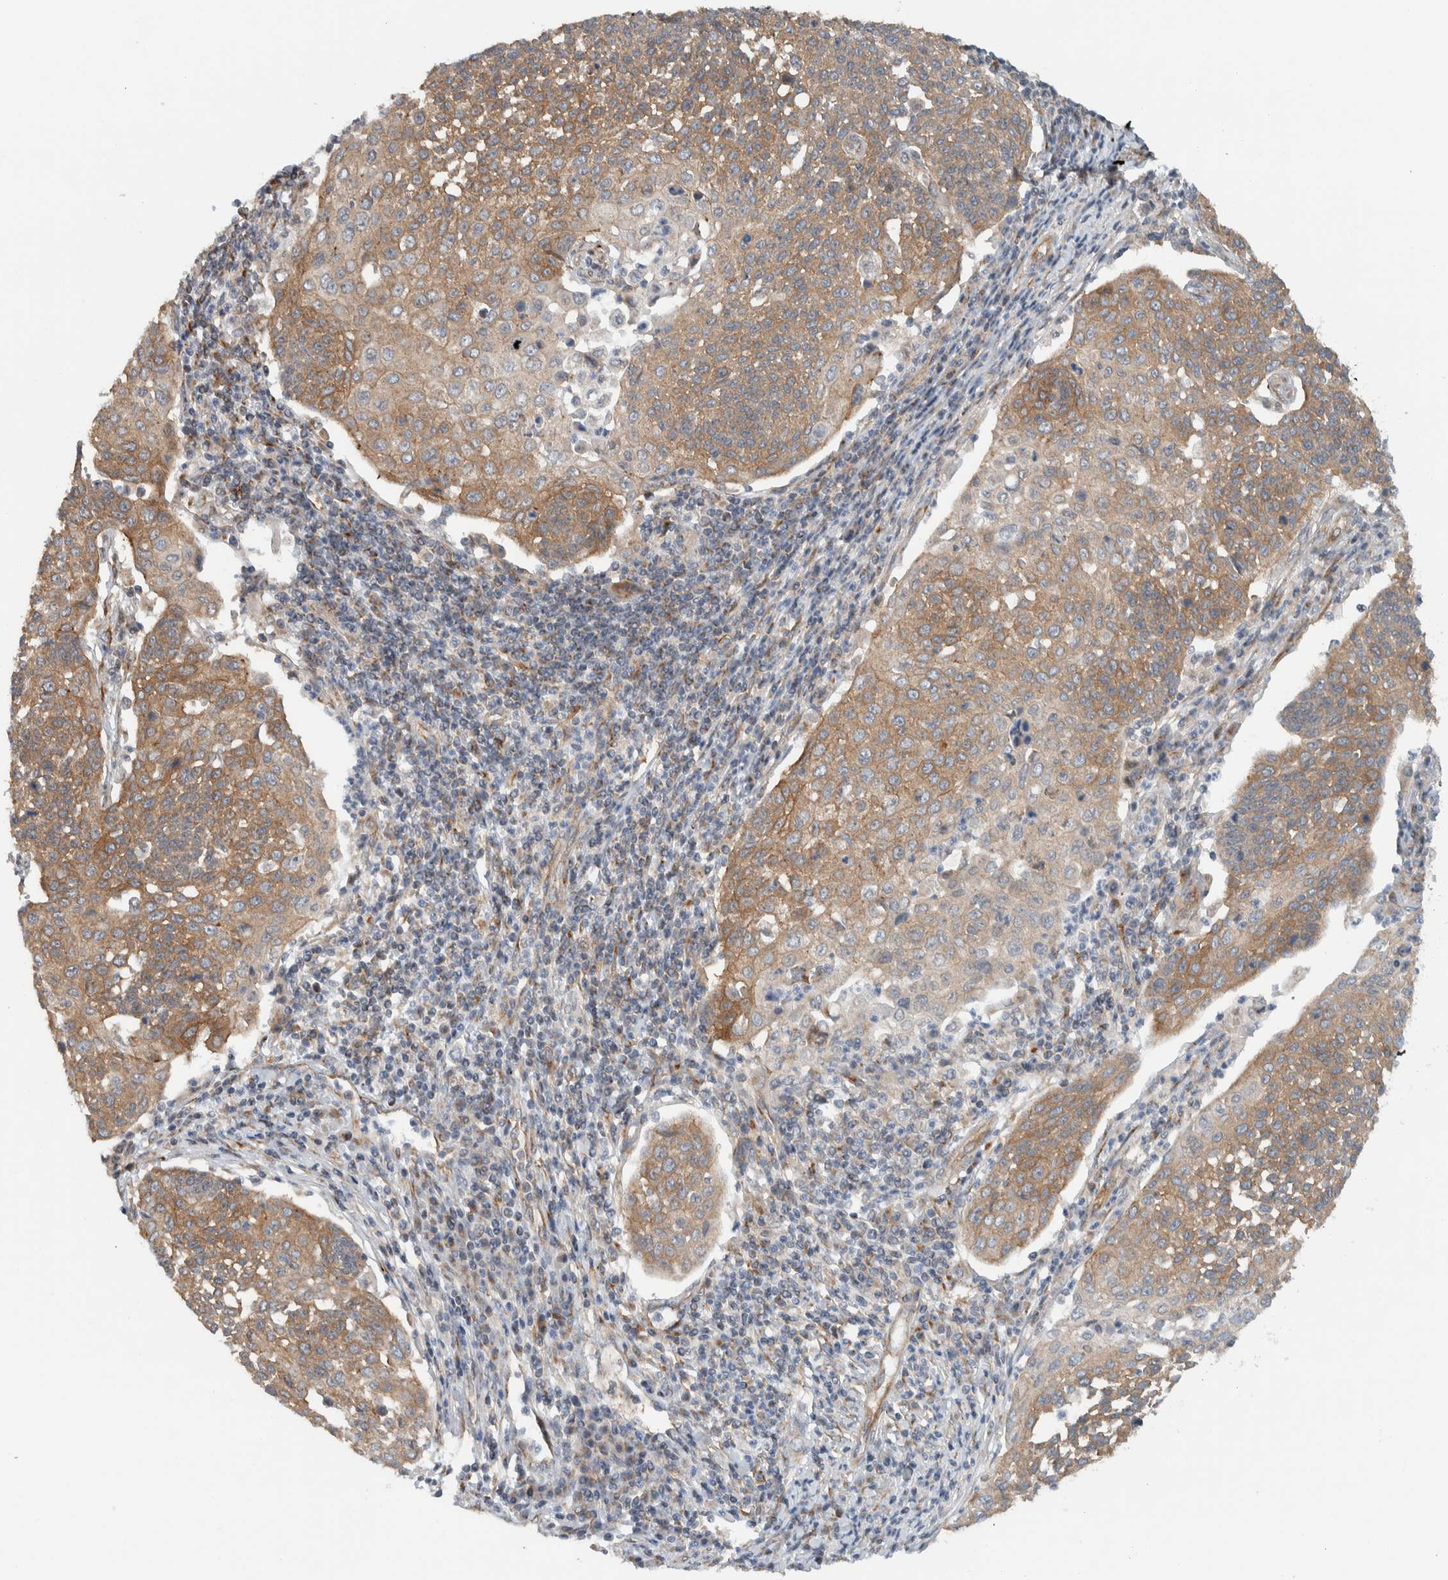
{"staining": {"intensity": "moderate", "quantity": ">75%", "location": "cytoplasmic/membranous"}, "tissue": "cervical cancer", "cell_type": "Tumor cells", "image_type": "cancer", "snomed": [{"axis": "morphology", "description": "Squamous cell carcinoma, NOS"}, {"axis": "topography", "description": "Cervix"}], "caption": "Cervical cancer (squamous cell carcinoma) stained with a protein marker exhibits moderate staining in tumor cells.", "gene": "RERE", "patient": {"sex": "female", "age": 34}}